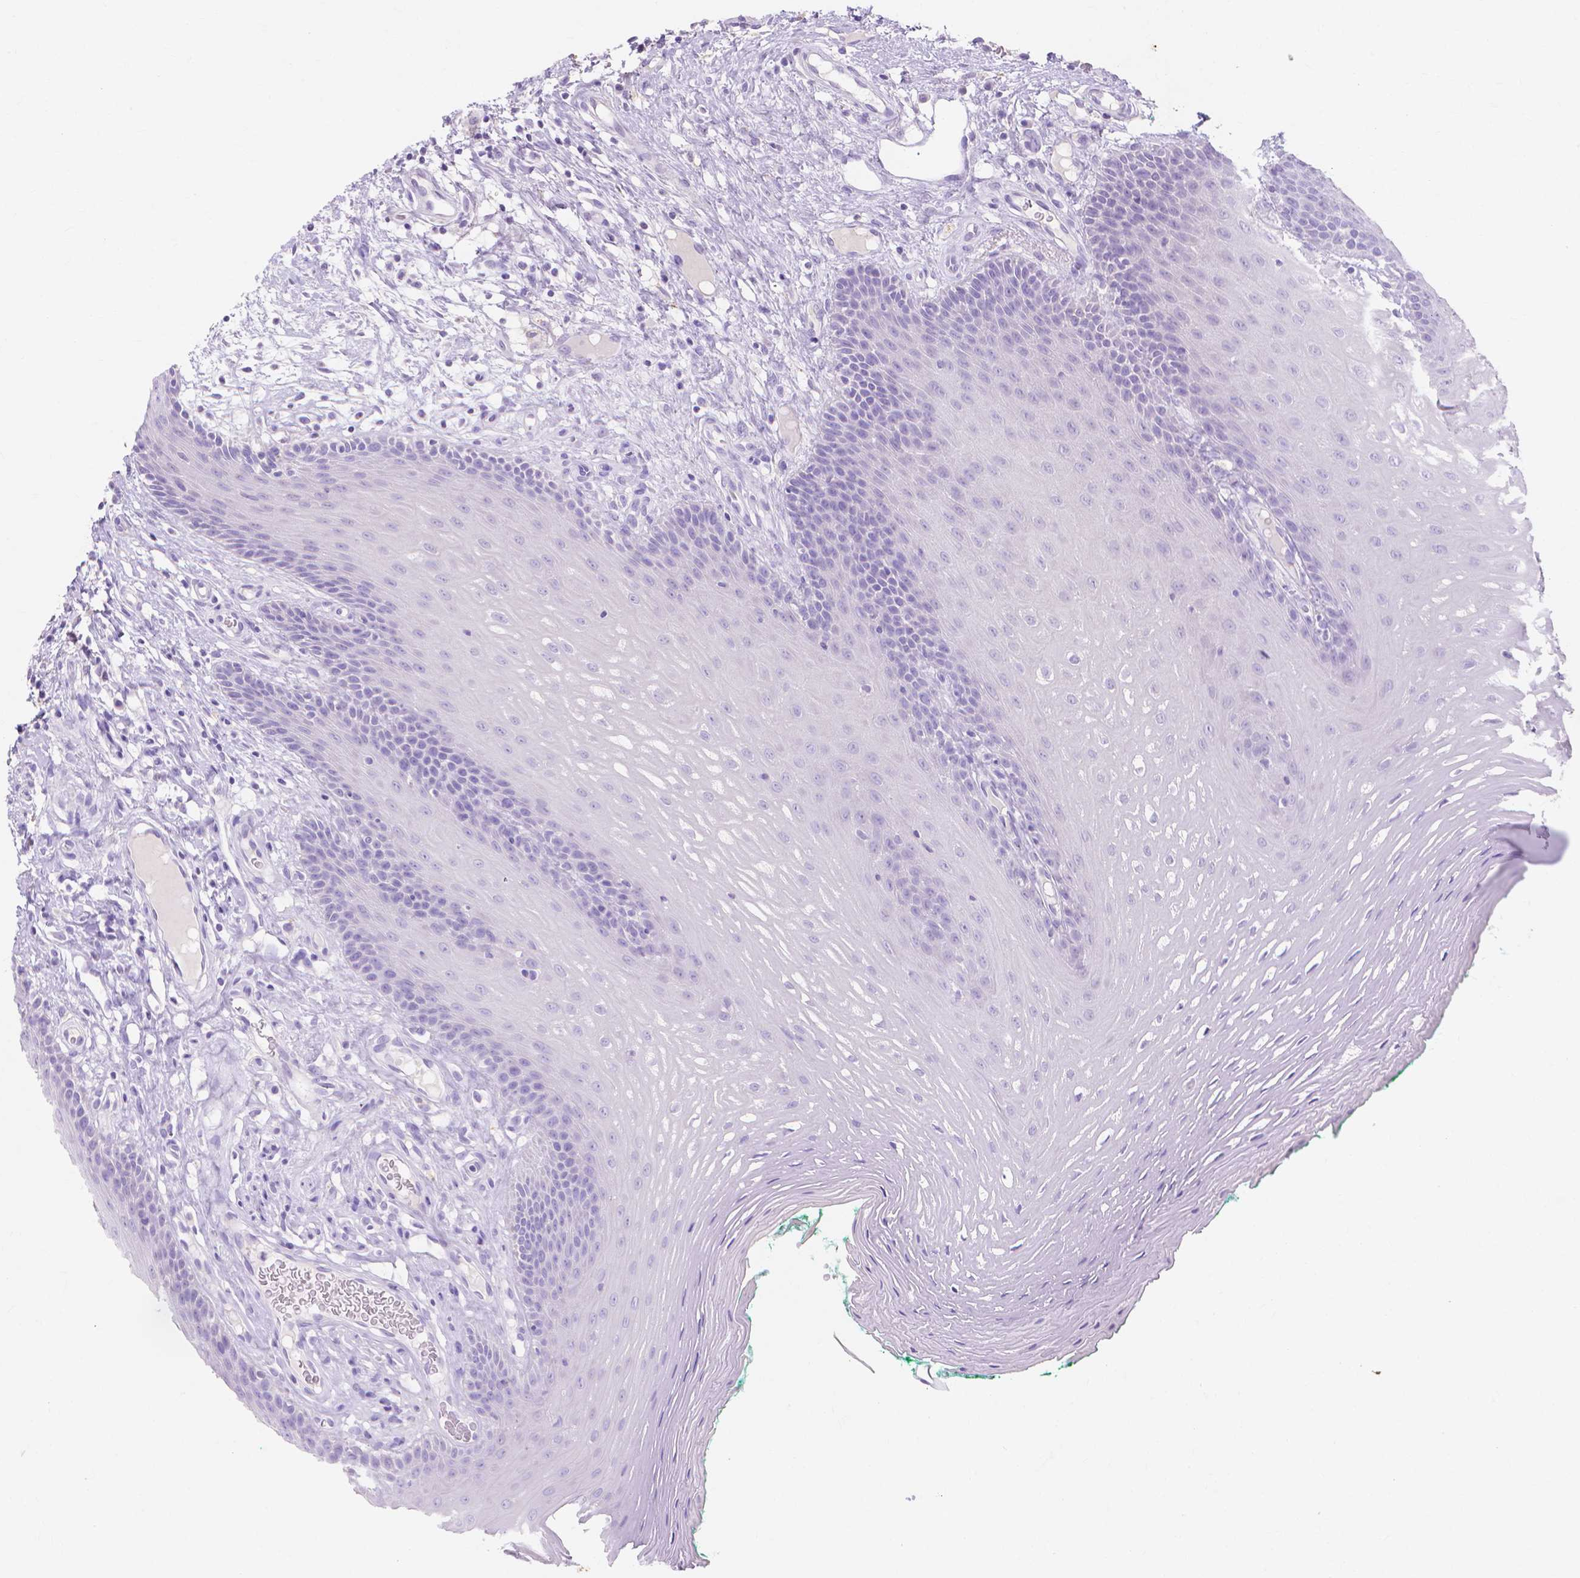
{"staining": {"intensity": "negative", "quantity": "none", "location": "none"}, "tissue": "oral mucosa", "cell_type": "Squamous epithelial cells", "image_type": "normal", "snomed": [{"axis": "morphology", "description": "Normal tissue, NOS"}, {"axis": "morphology", "description": "Squamous cell carcinoma, NOS"}, {"axis": "topography", "description": "Oral tissue"}, {"axis": "topography", "description": "Head-Neck"}], "caption": "Human oral mucosa stained for a protein using IHC exhibits no positivity in squamous epithelial cells.", "gene": "MMP11", "patient": {"sex": "male", "age": 78}}